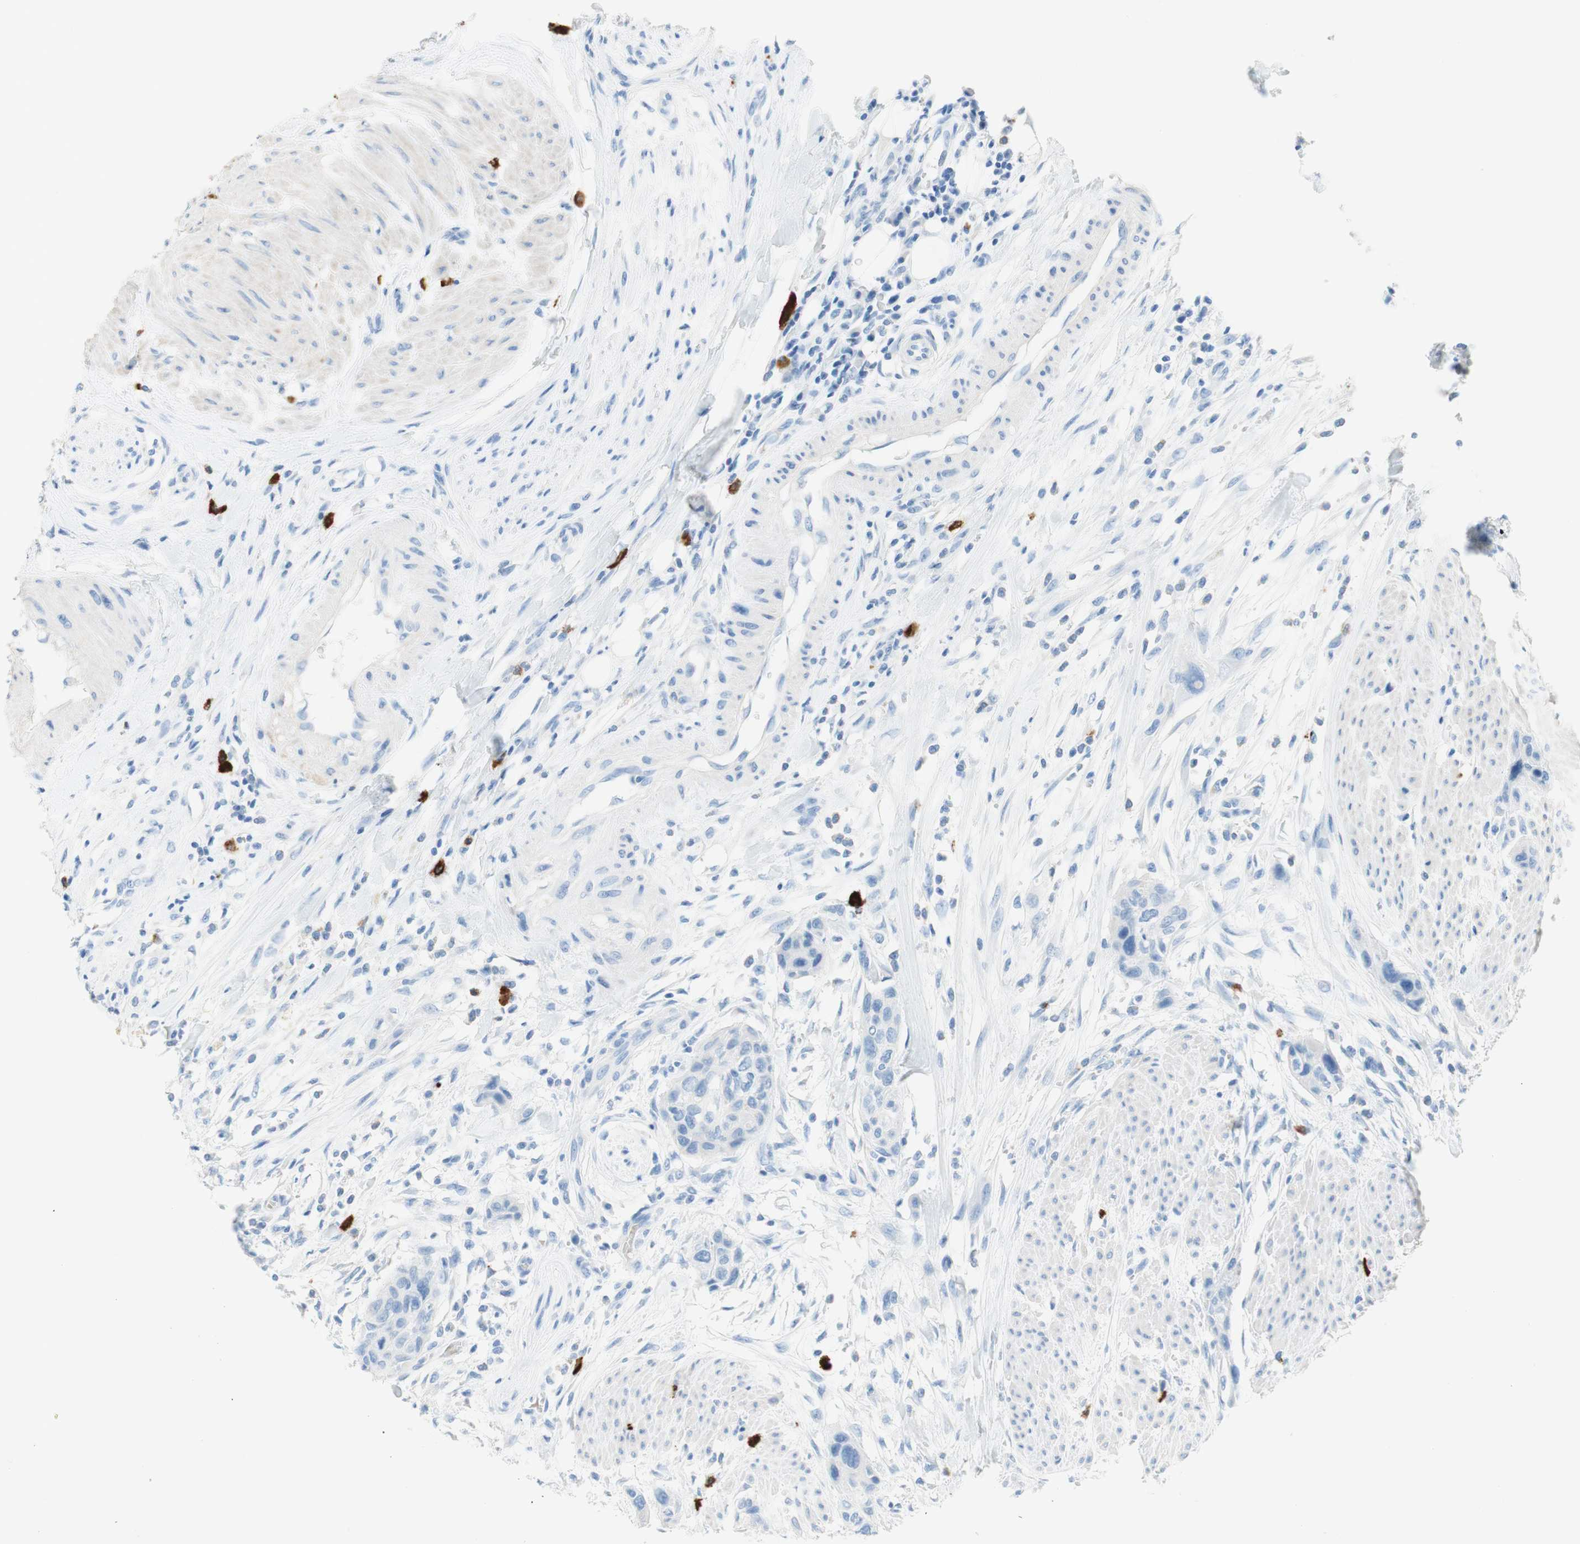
{"staining": {"intensity": "negative", "quantity": "none", "location": "none"}, "tissue": "urothelial cancer", "cell_type": "Tumor cells", "image_type": "cancer", "snomed": [{"axis": "morphology", "description": "Urothelial carcinoma, High grade"}, {"axis": "topography", "description": "Urinary bladder"}], "caption": "IHC histopathology image of neoplastic tissue: urothelial carcinoma (high-grade) stained with DAB shows no significant protein staining in tumor cells.", "gene": "CEACAM1", "patient": {"sex": "male", "age": 35}}